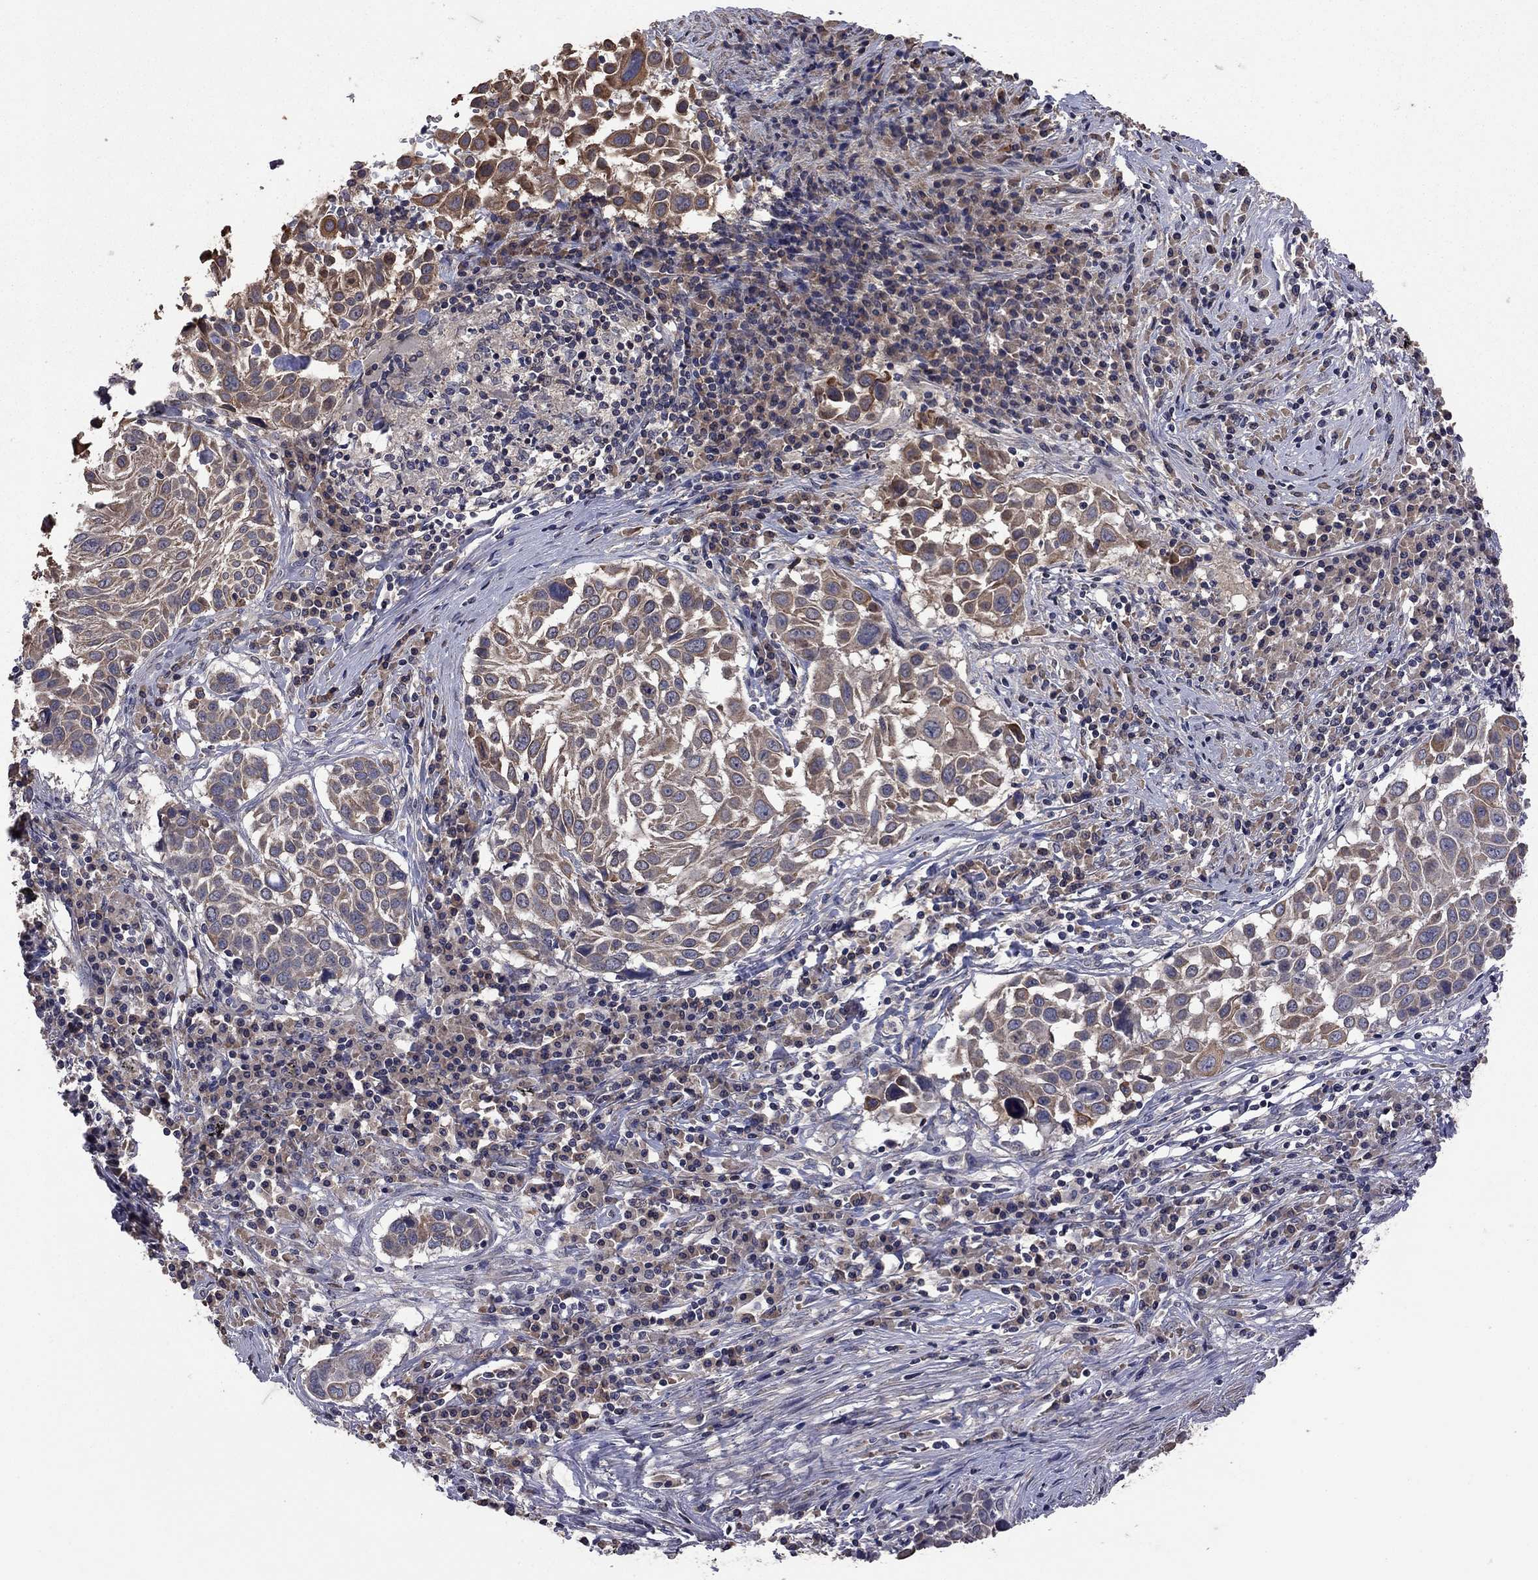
{"staining": {"intensity": "strong", "quantity": "25%-75%", "location": "cytoplasmic/membranous"}, "tissue": "lung cancer", "cell_type": "Tumor cells", "image_type": "cancer", "snomed": [{"axis": "morphology", "description": "Squamous cell carcinoma, NOS"}, {"axis": "topography", "description": "Lung"}], "caption": "This photomicrograph exhibits IHC staining of human squamous cell carcinoma (lung), with high strong cytoplasmic/membranous expression in approximately 25%-75% of tumor cells.", "gene": "TSNARE1", "patient": {"sex": "male", "age": 57}}